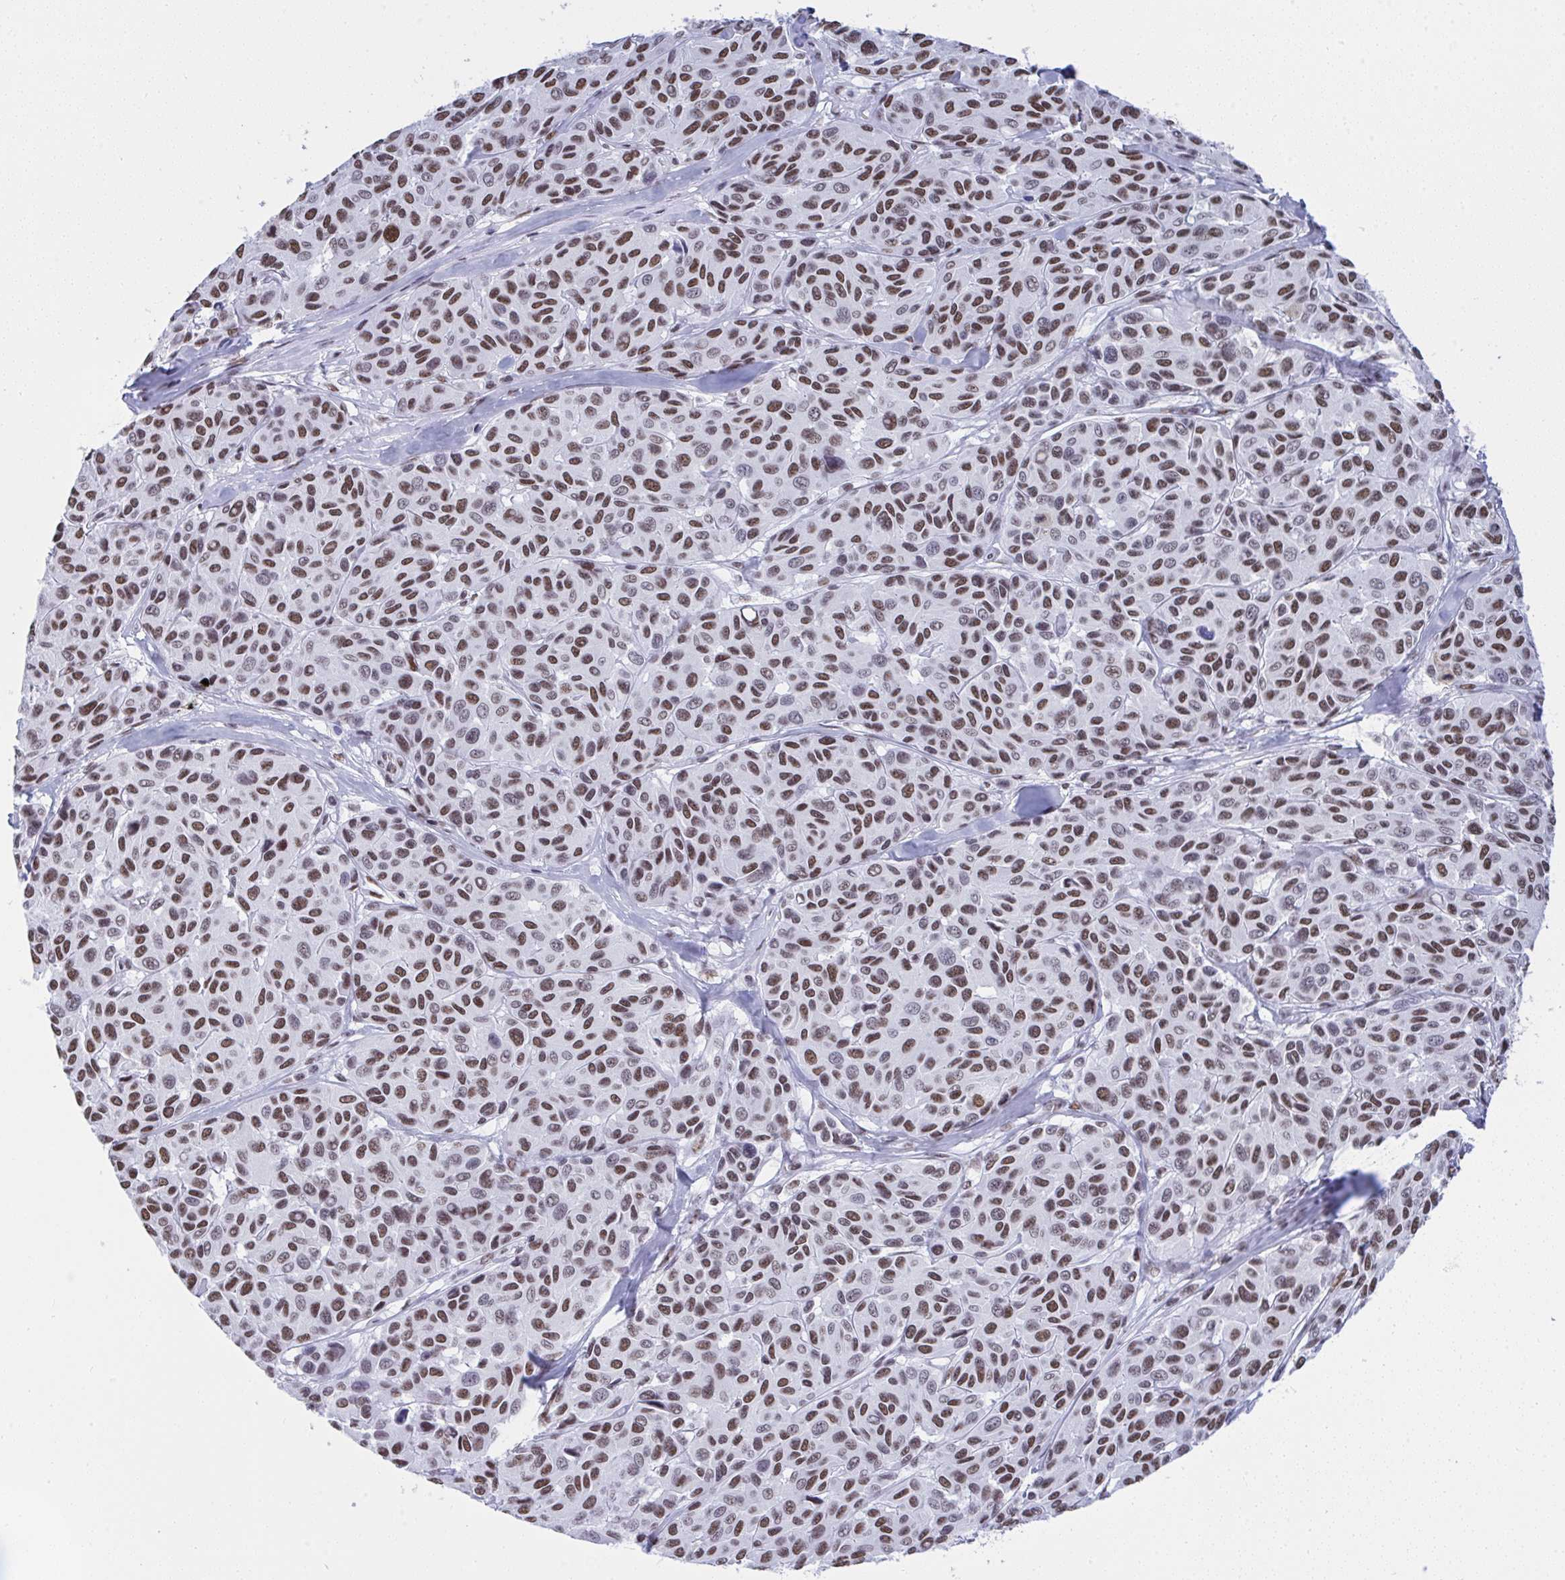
{"staining": {"intensity": "moderate", "quantity": "25%-75%", "location": "nuclear"}, "tissue": "melanoma", "cell_type": "Tumor cells", "image_type": "cancer", "snomed": [{"axis": "morphology", "description": "Malignant melanoma, NOS"}, {"axis": "topography", "description": "Skin"}], "caption": "DAB (3,3'-diaminobenzidine) immunohistochemical staining of melanoma demonstrates moderate nuclear protein positivity in about 25%-75% of tumor cells.", "gene": "DDX52", "patient": {"sex": "female", "age": 66}}